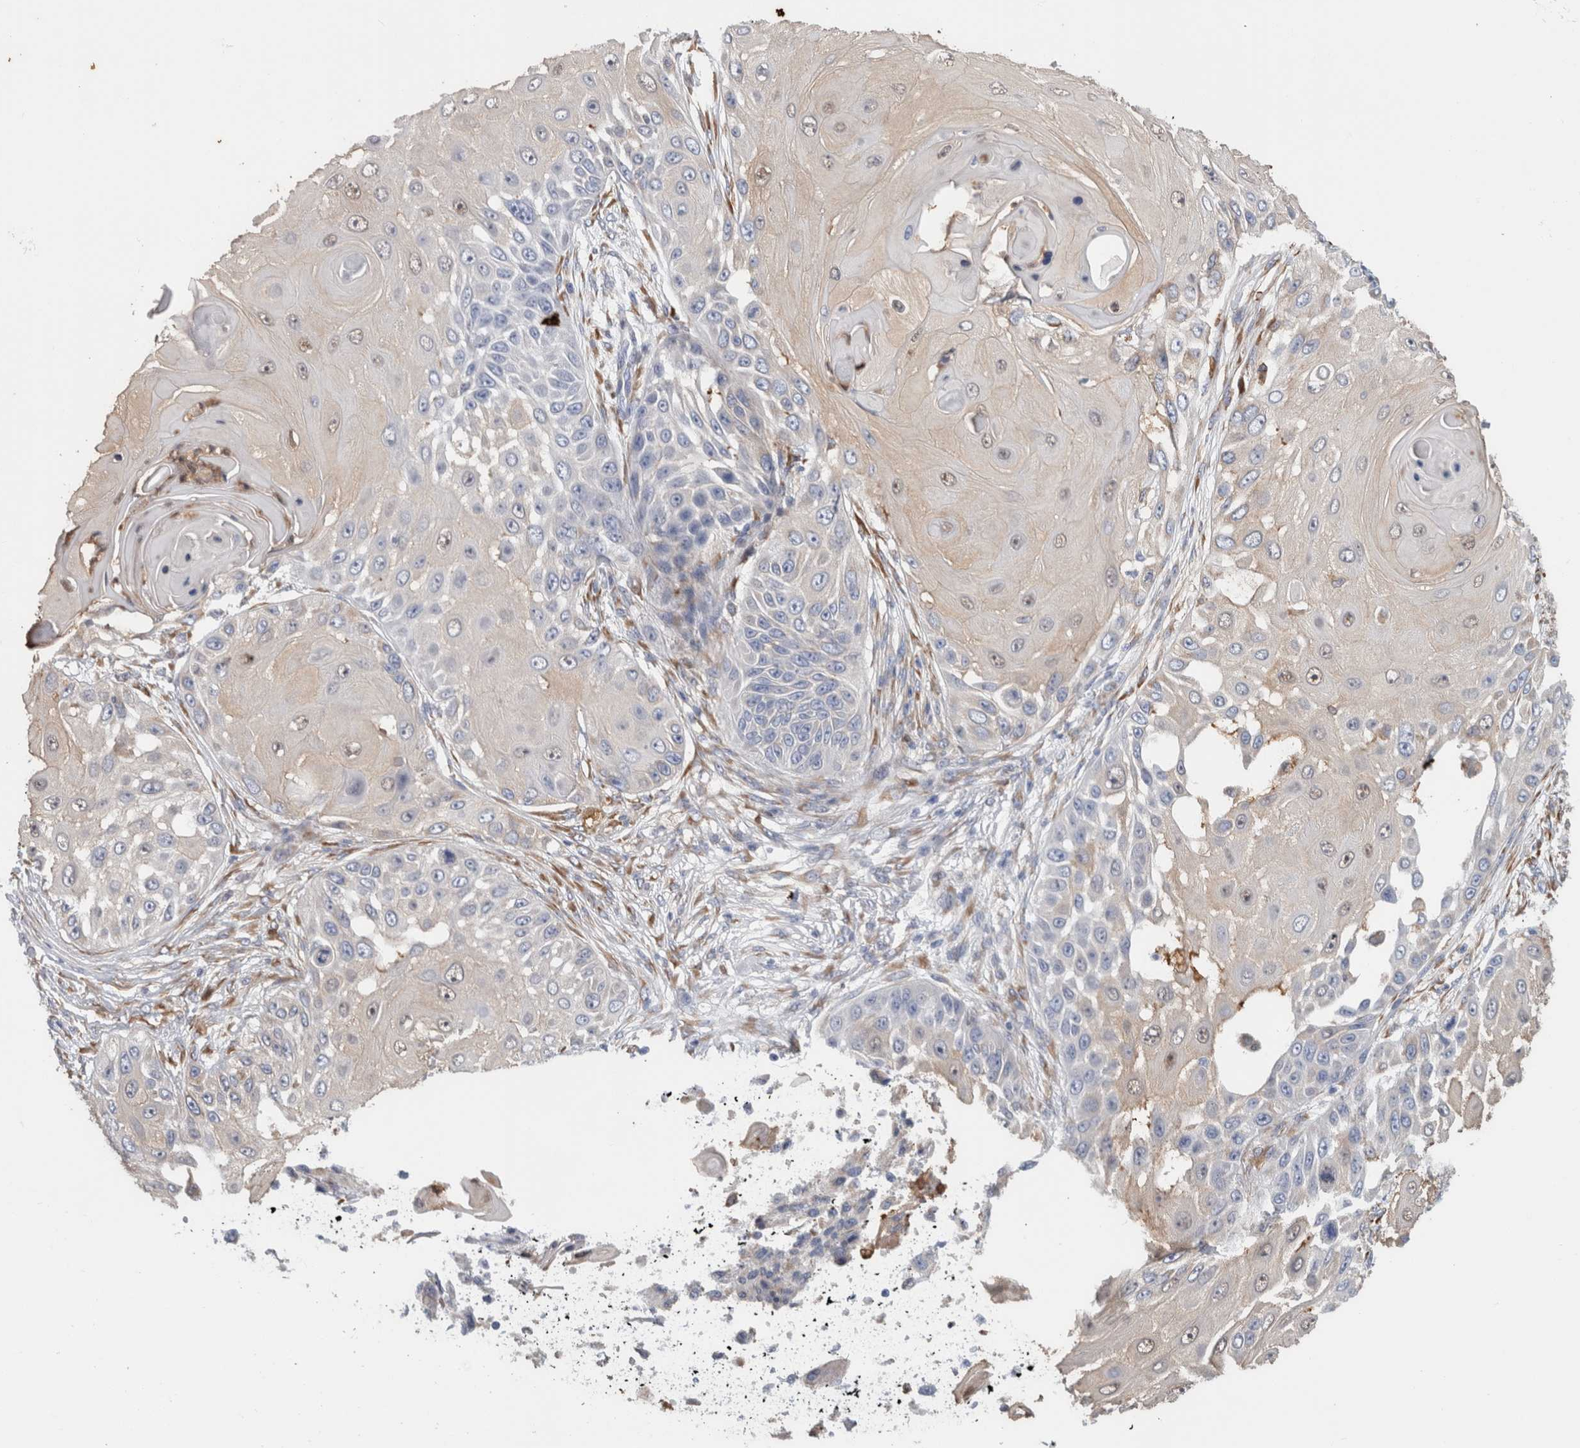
{"staining": {"intensity": "weak", "quantity": "25%-75%", "location": "cytoplasmic/membranous,nuclear"}, "tissue": "skin cancer", "cell_type": "Tumor cells", "image_type": "cancer", "snomed": [{"axis": "morphology", "description": "Squamous cell carcinoma, NOS"}, {"axis": "topography", "description": "Skin"}], "caption": "Tumor cells reveal low levels of weak cytoplasmic/membranous and nuclear expression in approximately 25%-75% of cells in human skin cancer. (IHC, brightfield microscopy, high magnification).", "gene": "P4HA1", "patient": {"sex": "female", "age": 44}}